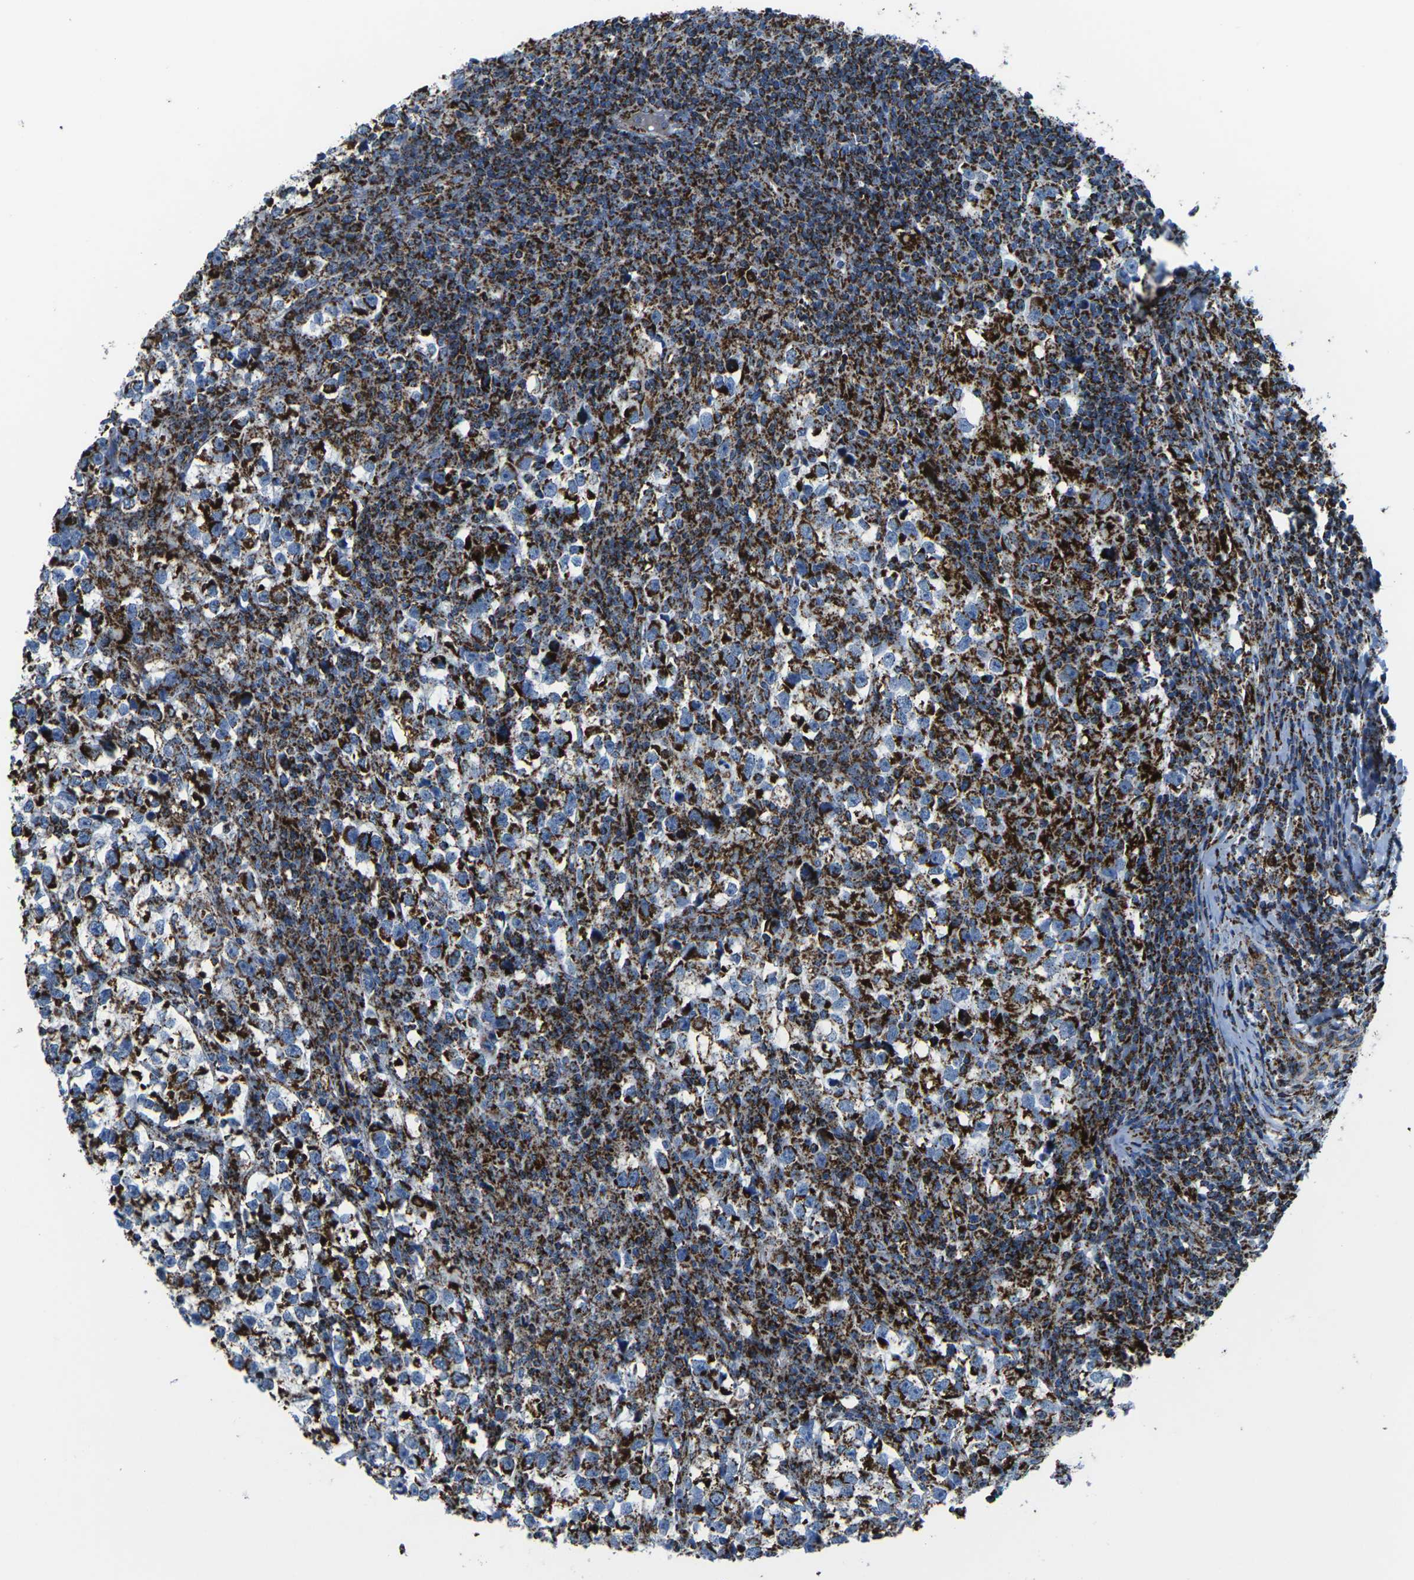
{"staining": {"intensity": "strong", "quantity": "25%-75%", "location": "cytoplasmic/membranous"}, "tissue": "testis cancer", "cell_type": "Tumor cells", "image_type": "cancer", "snomed": [{"axis": "morphology", "description": "Normal tissue, NOS"}, {"axis": "morphology", "description": "Seminoma, NOS"}, {"axis": "topography", "description": "Testis"}], "caption": "Seminoma (testis) was stained to show a protein in brown. There is high levels of strong cytoplasmic/membranous expression in about 25%-75% of tumor cells. (Brightfield microscopy of DAB IHC at high magnification).", "gene": "MT-CO2", "patient": {"sex": "male", "age": 43}}